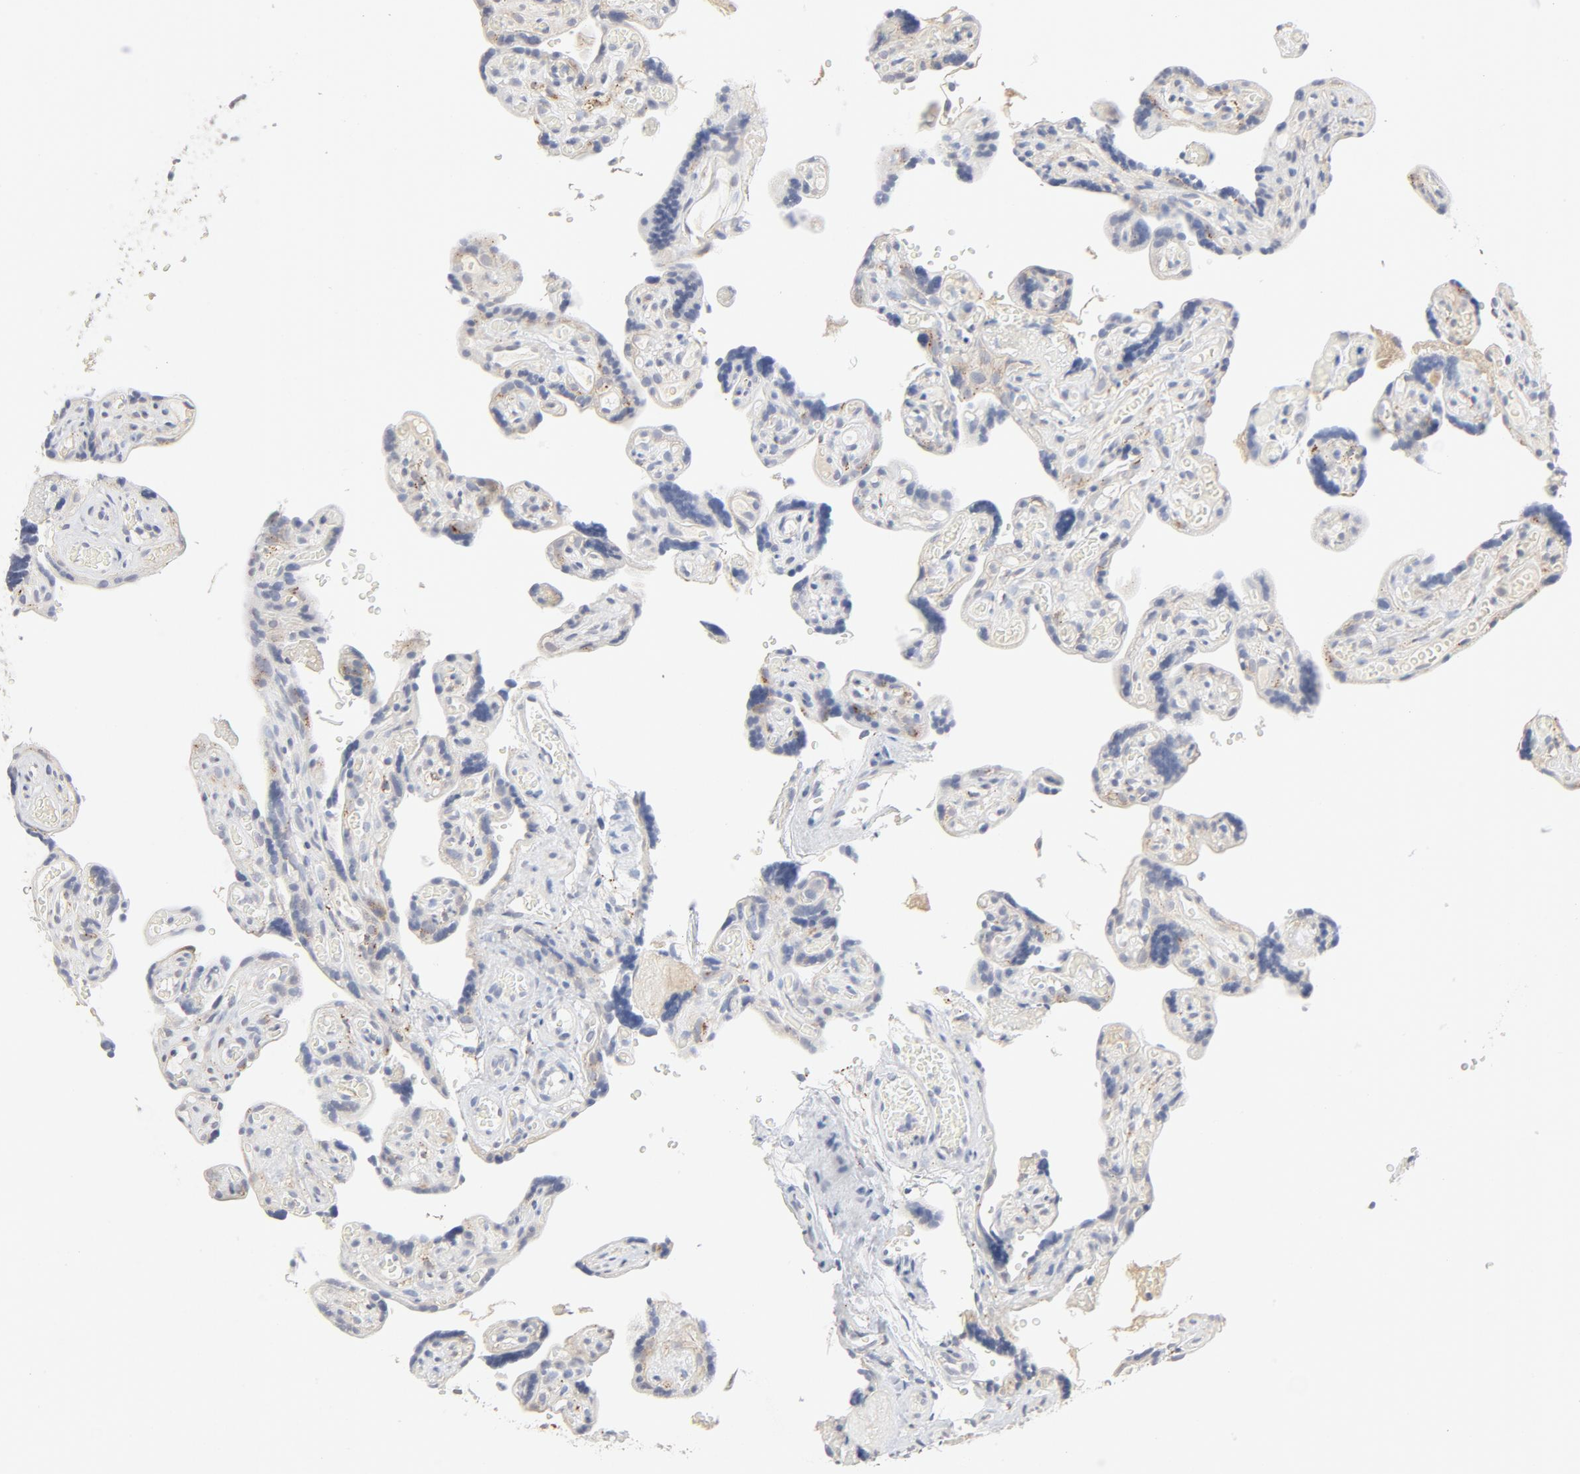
{"staining": {"intensity": "negative", "quantity": "none", "location": "none"}, "tissue": "placenta", "cell_type": "Decidual cells", "image_type": "normal", "snomed": [{"axis": "morphology", "description": "Normal tissue, NOS"}, {"axis": "topography", "description": "Placenta"}], "caption": "Benign placenta was stained to show a protein in brown. There is no significant expression in decidual cells.", "gene": "MAGEB17", "patient": {"sex": "female", "age": 30}}